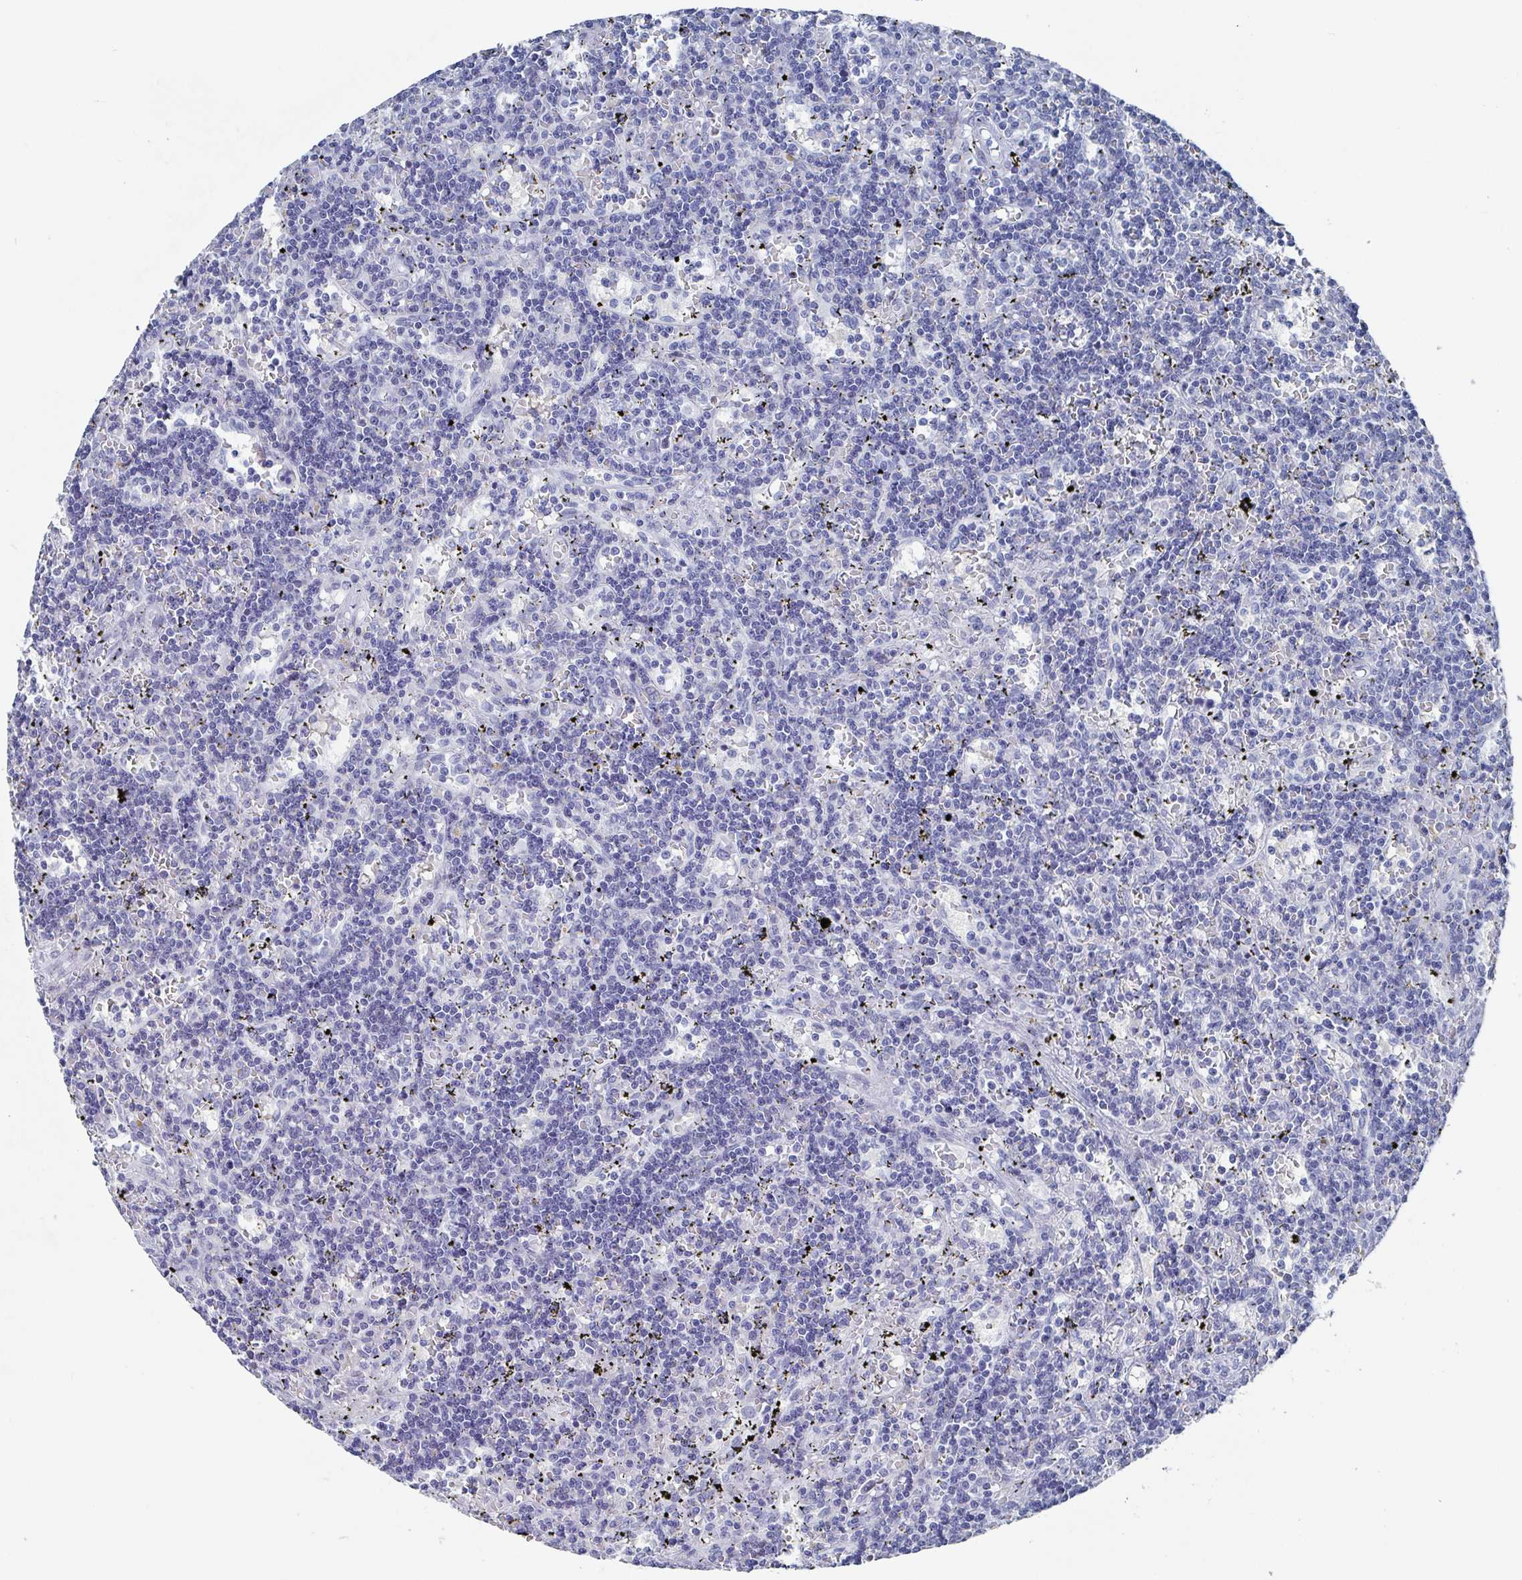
{"staining": {"intensity": "negative", "quantity": "none", "location": "none"}, "tissue": "lymphoma", "cell_type": "Tumor cells", "image_type": "cancer", "snomed": [{"axis": "morphology", "description": "Malignant lymphoma, non-Hodgkin's type, Low grade"}, {"axis": "topography", "description": "Spleen"}], "caption": "This is an IHC micrograph of human lymphoma. There is no positivity in tumor cells.", "gene": "CAMKV", "patient": {"sex": "male", "age": 60}}